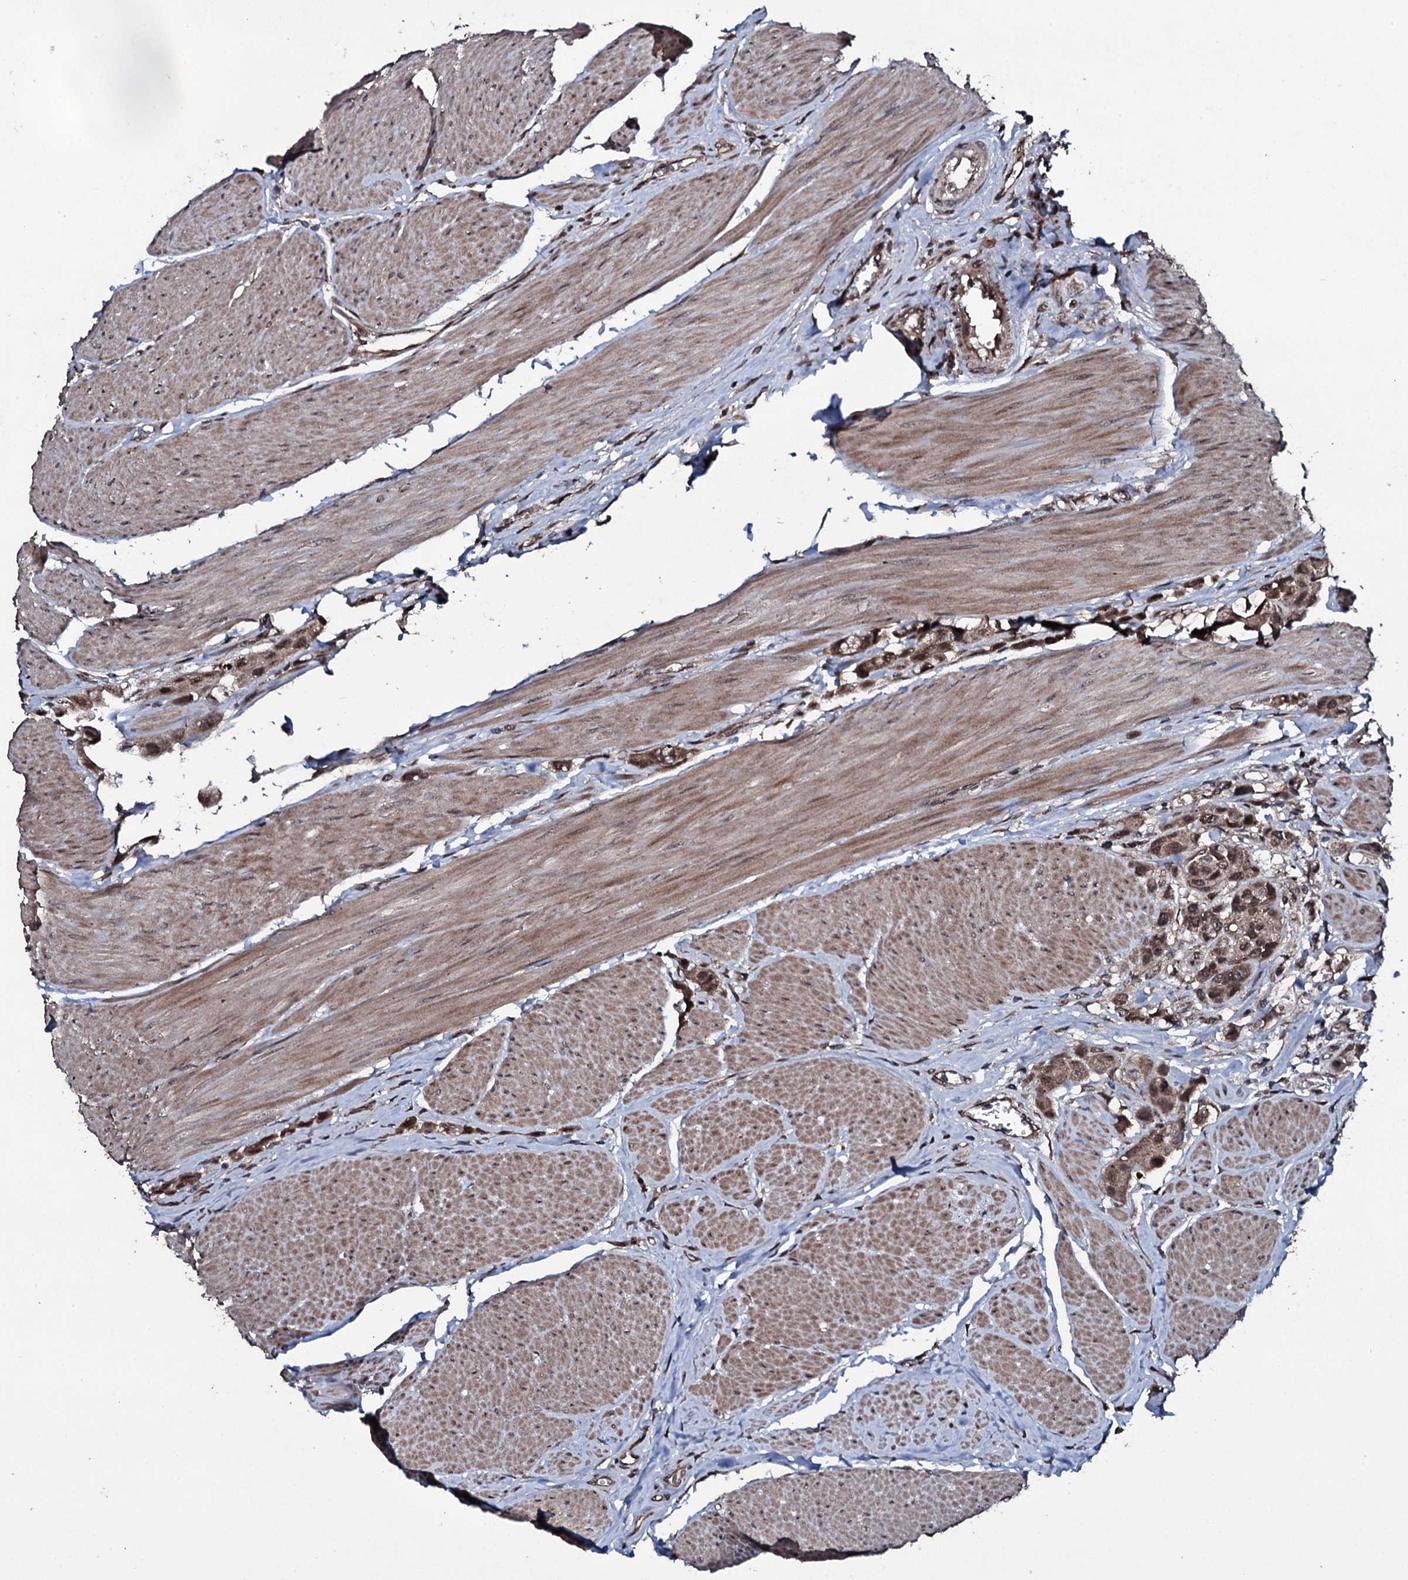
{"staining": {"intensity": "moderate", "quantity": ">75%", "location": "cytoplasmic/membranous,nuclear"}, "tissue": "urothelial cancer", "cell_type": "Tumor cells", "image_type": "cancer", "snomed": [{"axis": "morphology", "description": "Urothelial carcinoma, High grade"}, {"axis": "topography", "description": "Urinary bladder"}], "caption": "DAB (3,3'-diaminobenzidine) immunohistochemical staining of human urothelial carcinoma (high-grade) shows moderate cytoplasmic/membranous and nuclear protein expression in about >75% of tumor cells. The protein is shown in brown color, while the nuclei are stained blue.", "gene": "MRPS31", "patient": {"sex": "male", "age": 50}}